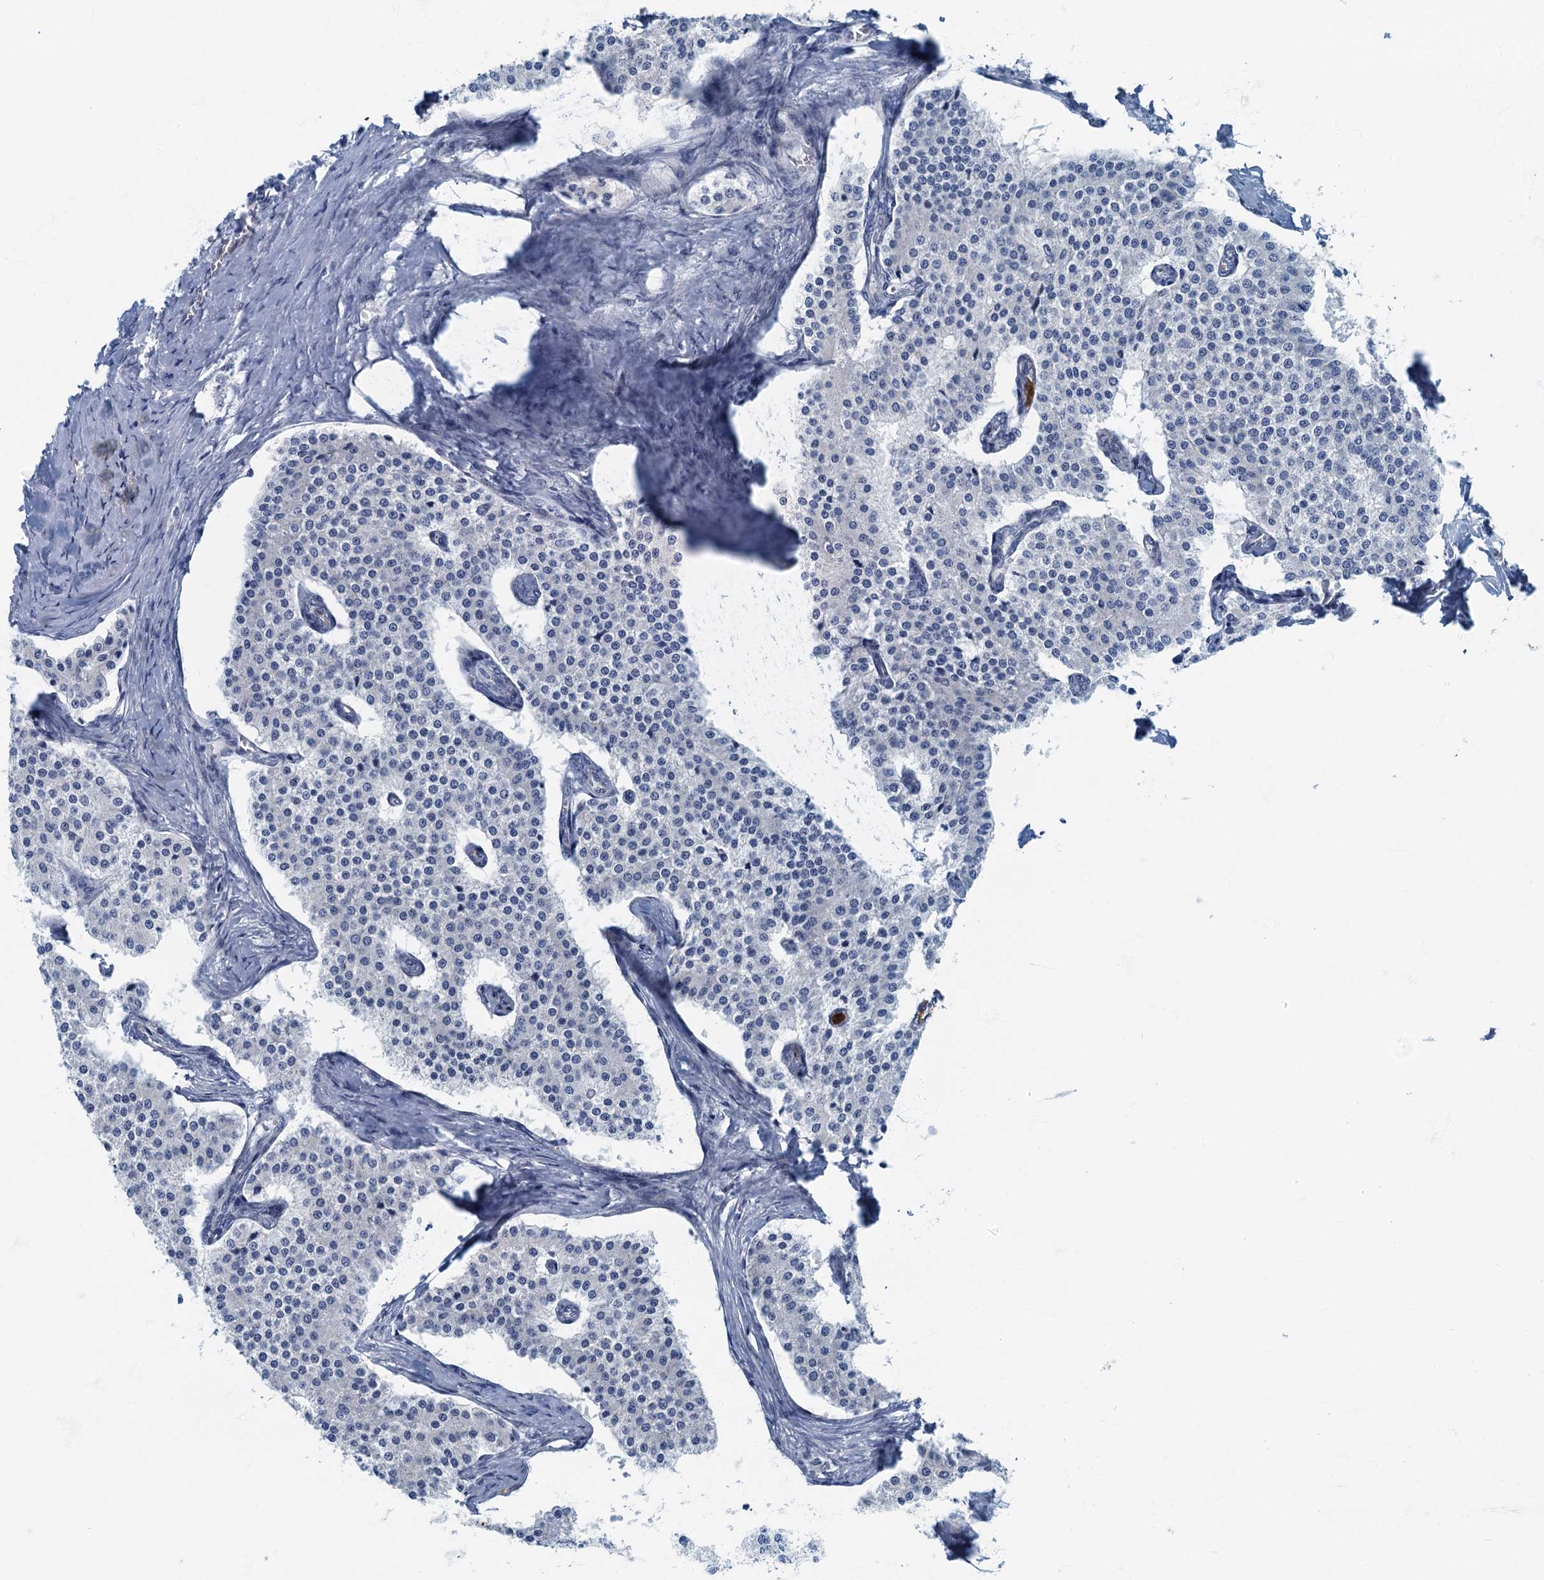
{"staining": {"intensity": "negative", "quantity": "none", "location": "none"}, "tissue": "carcinoid", "cell_type": "Tumor cells", "image_type": "cancer", "snomed": [{"axis": "morphology", "description": "Carcinoid, malignant, NOS"}, {"axis": "topography", "description": "Colon"}], "caption": "Carcinoid (malignant) stained for a protein using immunohistochemistry displays no positivity tumor cells.", "gene": "ANKDD1A", "patient": {"sex": "female", "age": 52}}